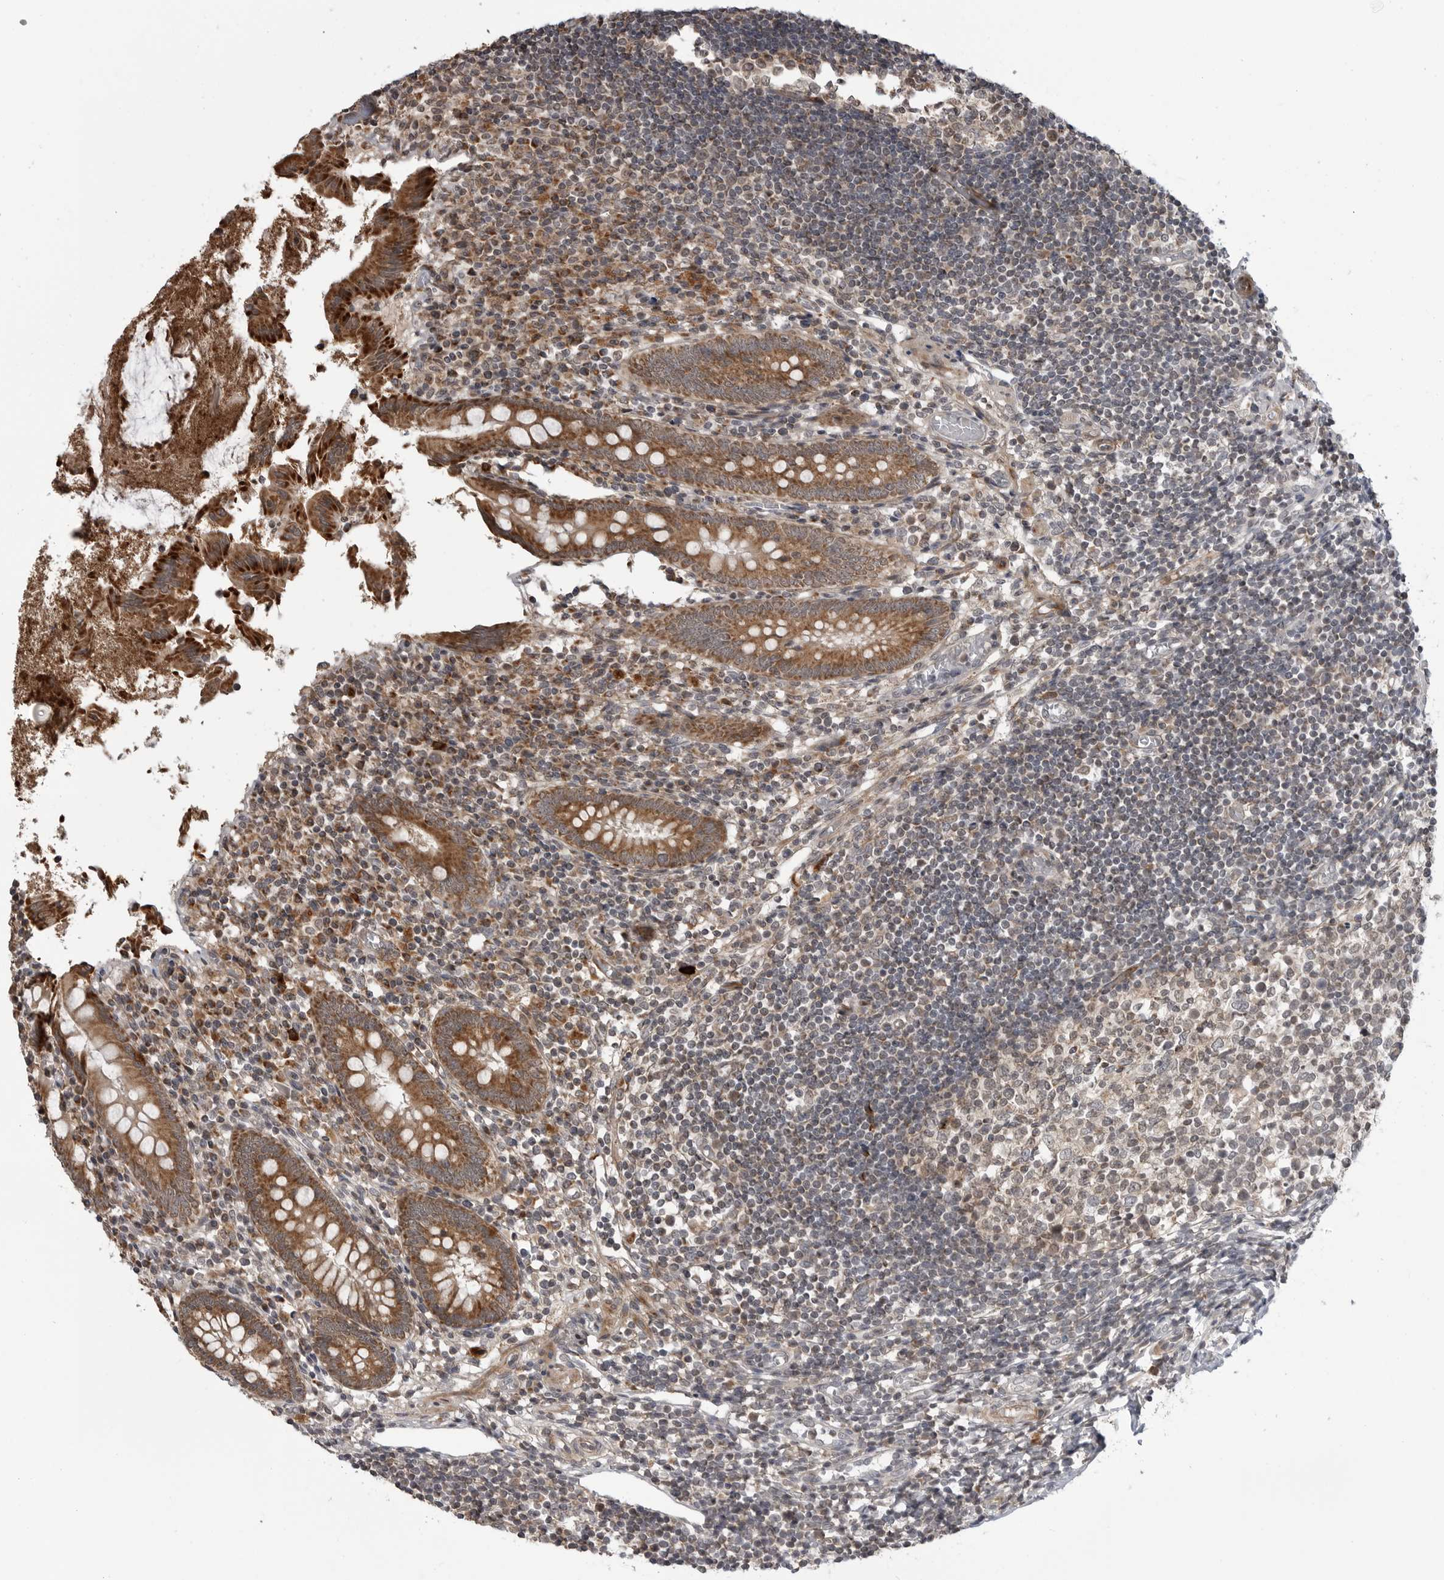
{"staining": {"intensity": "strong", "quantity": ">75%", "location": "cytoplasmic/membranous"}, "tissue": "appendix", "cell_type": "Glandular cells", "image_type": "normal", "snomed": [{"axis": "morphology", "description": "Normal tissue, NOS"}, {"axis": "topography", "description": "Appendix"}], "caption": "IHC staining of unremarkable appendix, which reveals high levels of strong cytoplasmic/membranous expression in about >75% of glandular cells indicating strong cytoplasmic/membranous protein positivity. The staining was performed using DAB (3,3'-diaminobenzidine) (brown) for protein detection and nuclei were counterstained in hematoxylin (blue).", "gene": "FAAP100", "patient": {"sex": "female", "age": 17}}